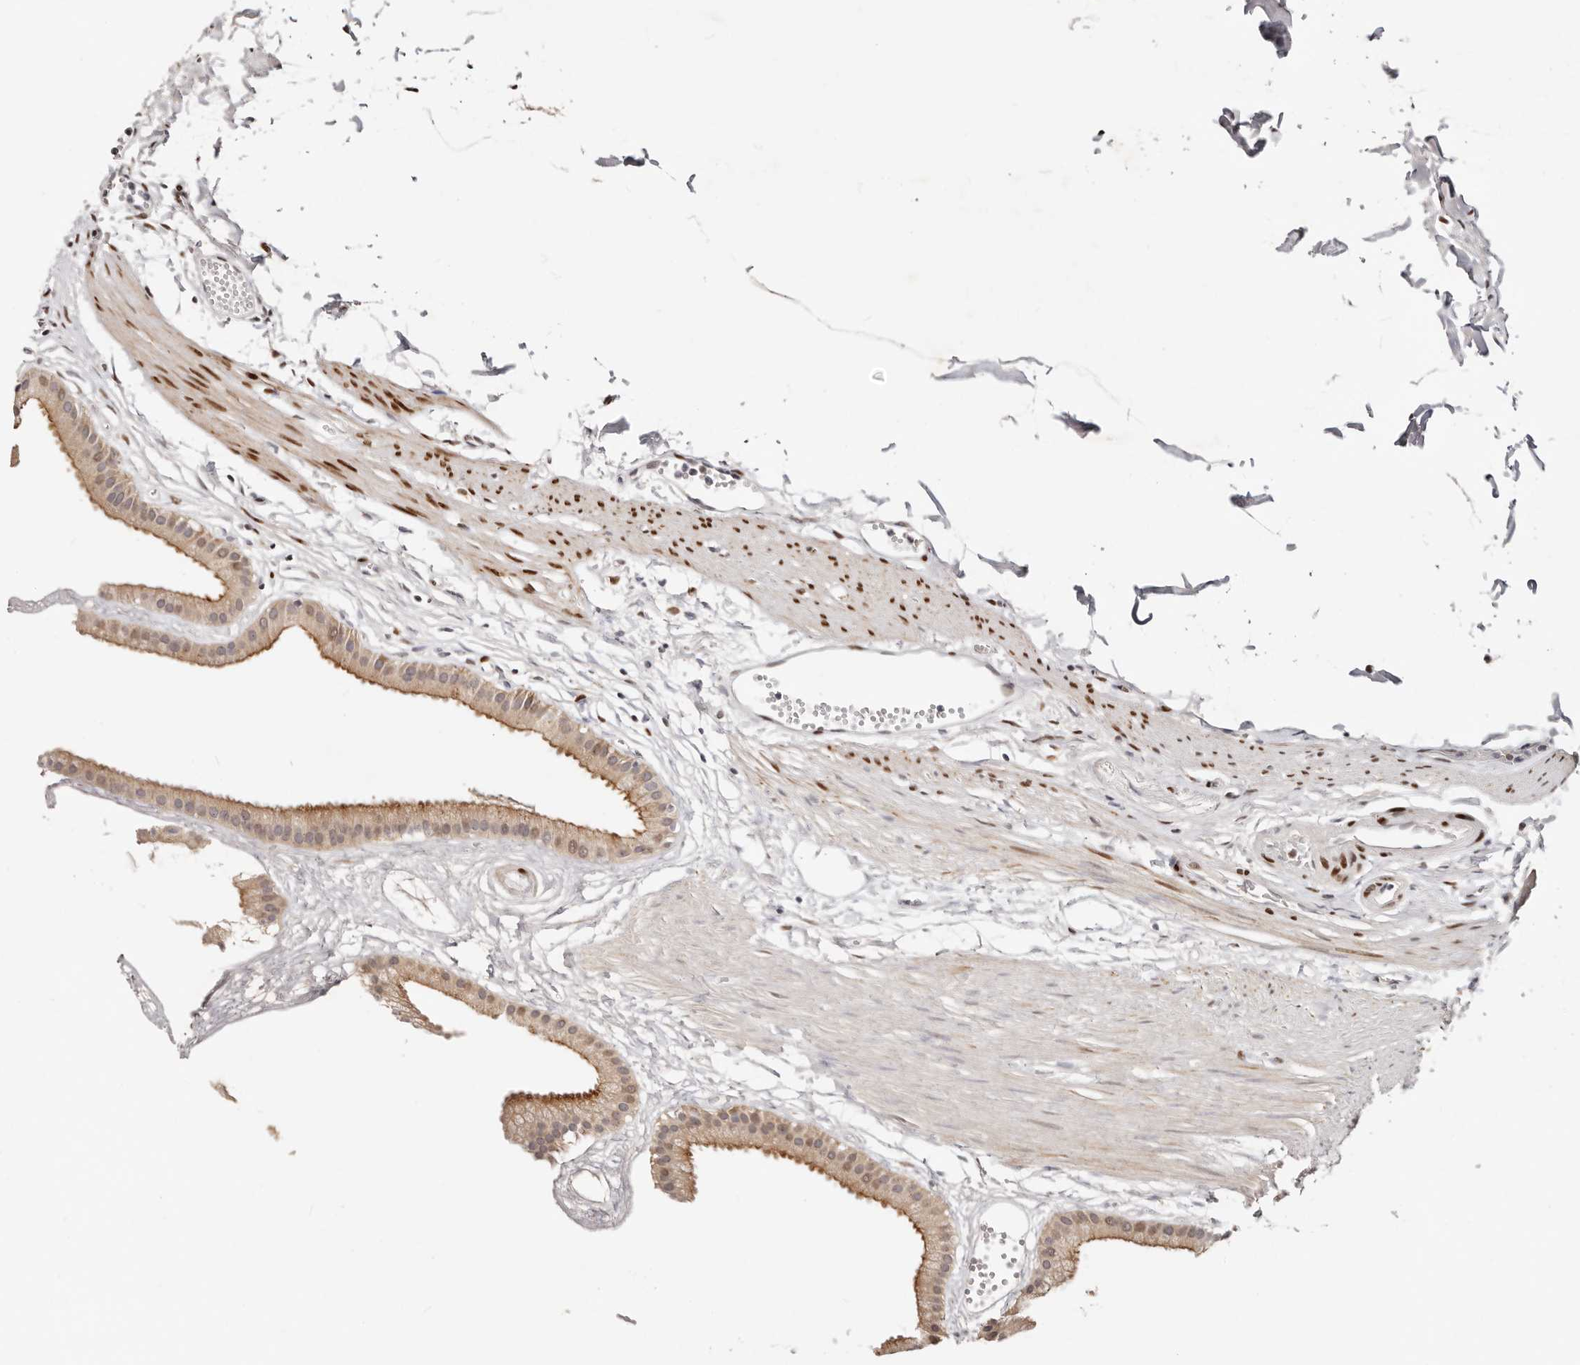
{"staining": {"intensity": "strong", "quantity": "25%-75%", "location": "cytoplasmic/membranous"}, "tissue": "gallbladder", "cell_type": "Glandular cells", "image_type": "normal", "snomed": [{"axis": "morphology", "description": "Normal tissue, NOS"}, {"axis": "topography", "description": "Gallbladder"}], "caption": "Strong cytoplasmic/membranous positivity for a protein is seen in about 25%-75% of glandular cells of benign gallbladder using IHC.", "gene": "IQGAP3", "patient": {"sex": "female", "age": 64}}